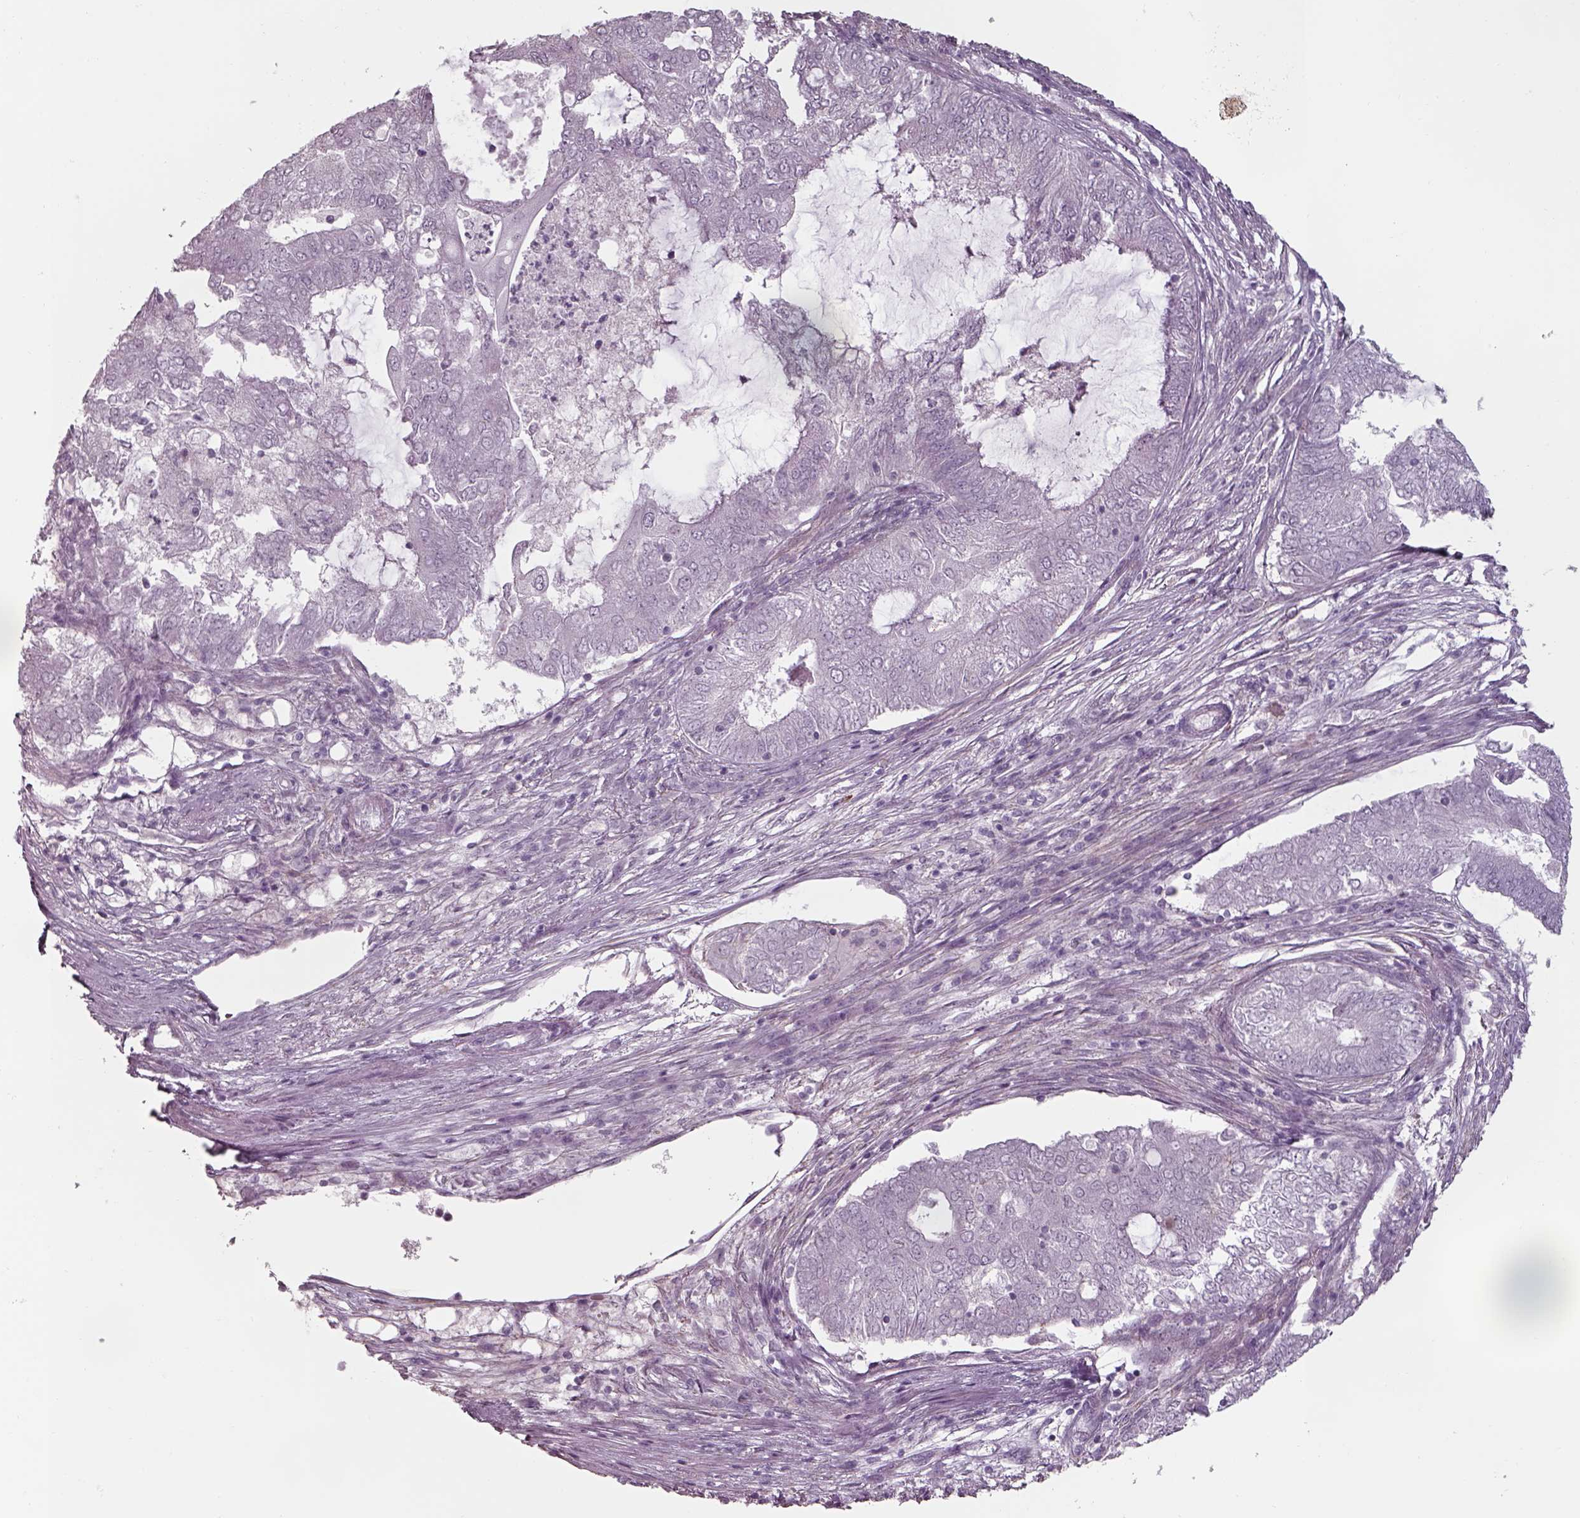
{"staining": {"intensity": "negative", "quantity": "none", "location": "none"}, "tissue": "endometrial cancer", "cell_type": "Tumor cells", "image_type": "cancer", "snomed": [{"axis": "morphology", "description": "Adenocarcinoma, NOS"}, {"axis": "topography", "description": "Endometrium"}], "caption": "DAB (3,3'-diaminobenzidine) immunohistochemical staining of human endometrial cancer (adenocarcinoma) shows no significant staining in tumor cells.", "gene": "SEPTIN14", "patient": {"sex": "female", "age": 62}}